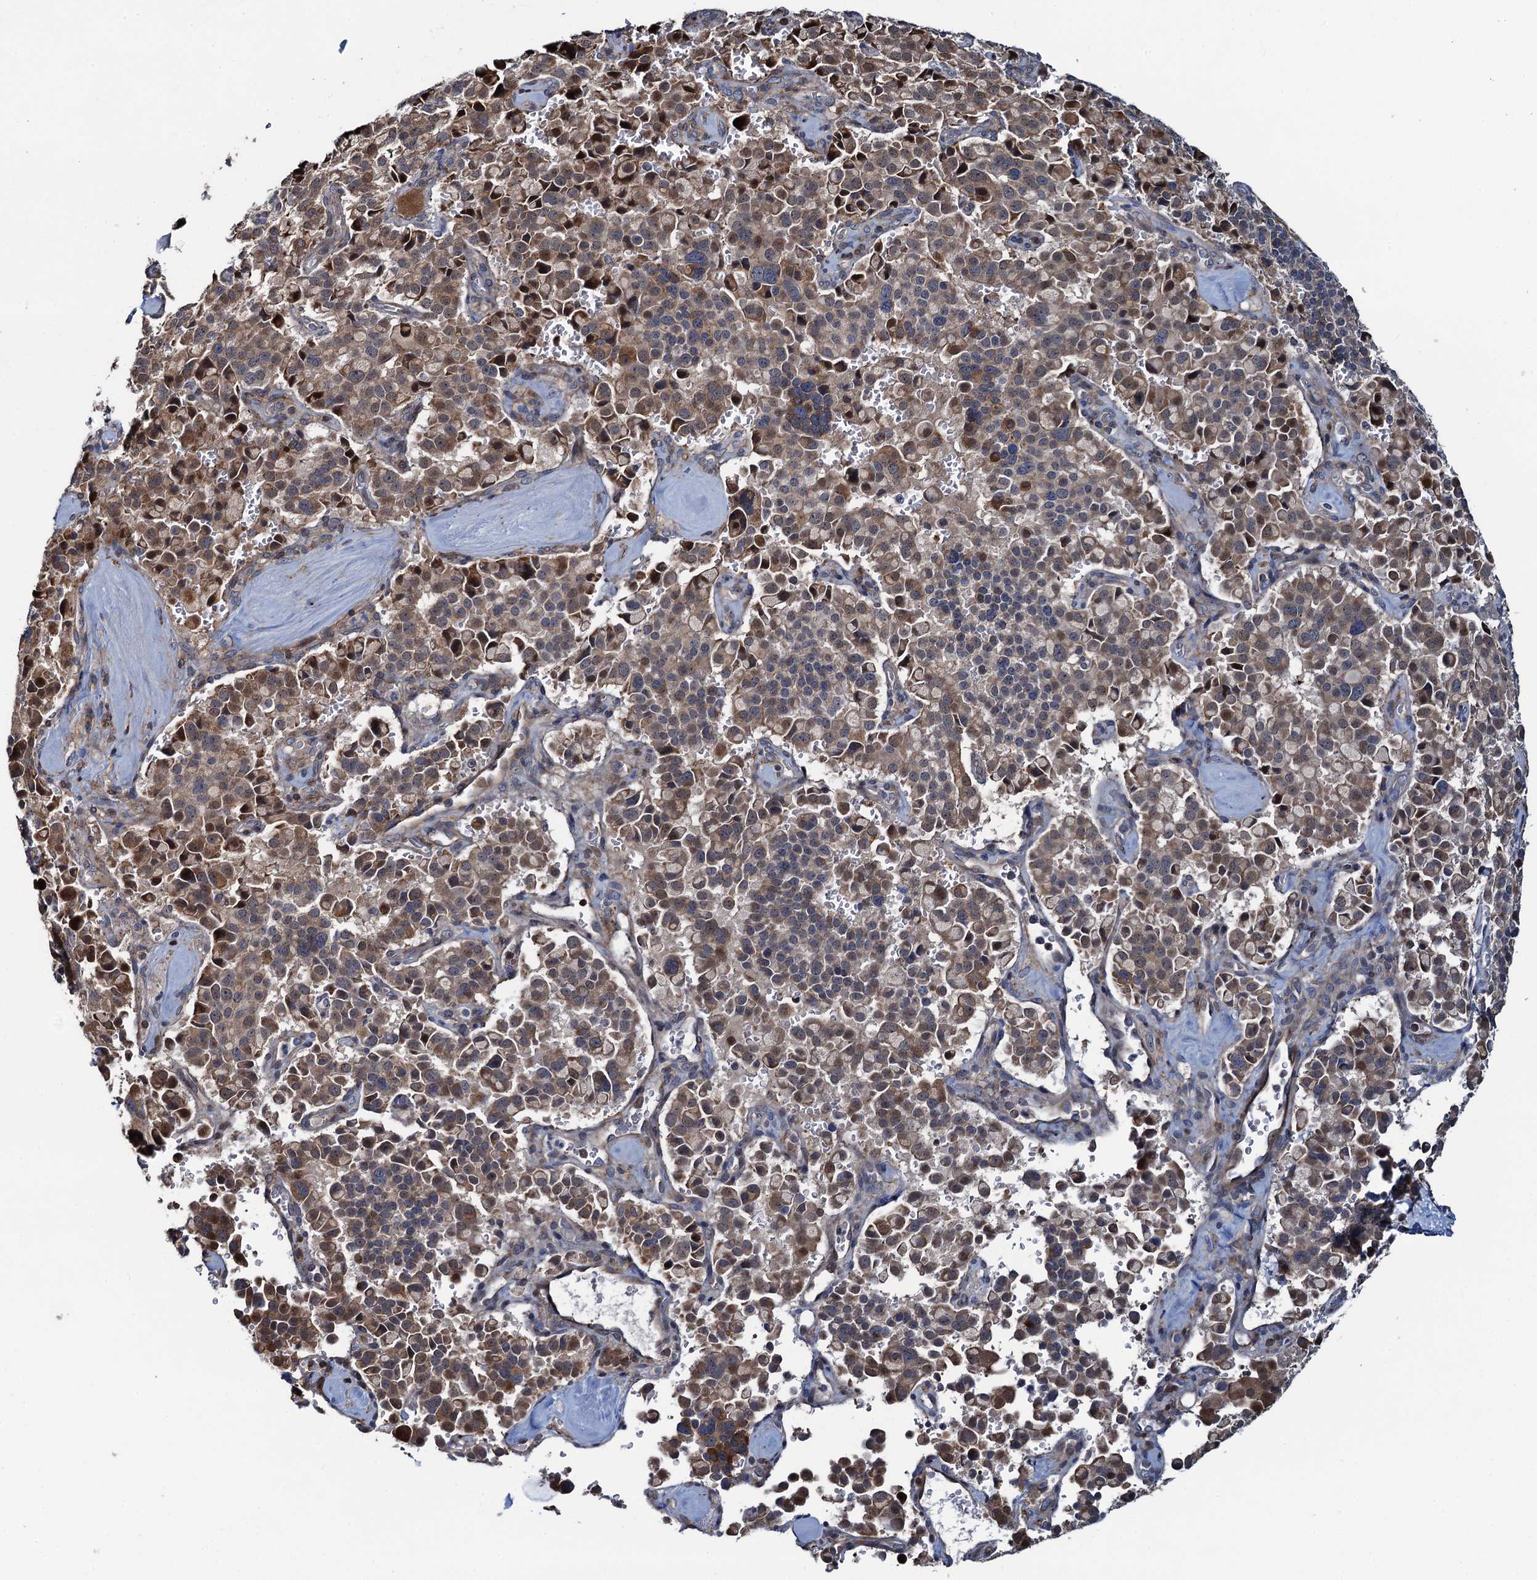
{"staining": {"intensity": "moderate", "quantity": "25%-75%", "location": "cytoplasmic/membranous,nuclear"}, "tissue": "pancreatic cancer", "cell_type": "Tumor cells", "image_type": "cancer", "snomed": [{"axis": "morphology", "description": "Adenocarcinoma, NOS"}, {"axis": "topography", "description": "Pancreas"}], "caption": "DAB (3,3'-diaminobenzidine) immunohistochemical staining of human pancreatic adenocarcinoma displays moderate cytoplasmic/membranous and nuclear protein expression in about 25%-75% of tumor cells.", "gene": "CCDC102A", "patient": {"sex": "male", "age": 65}}